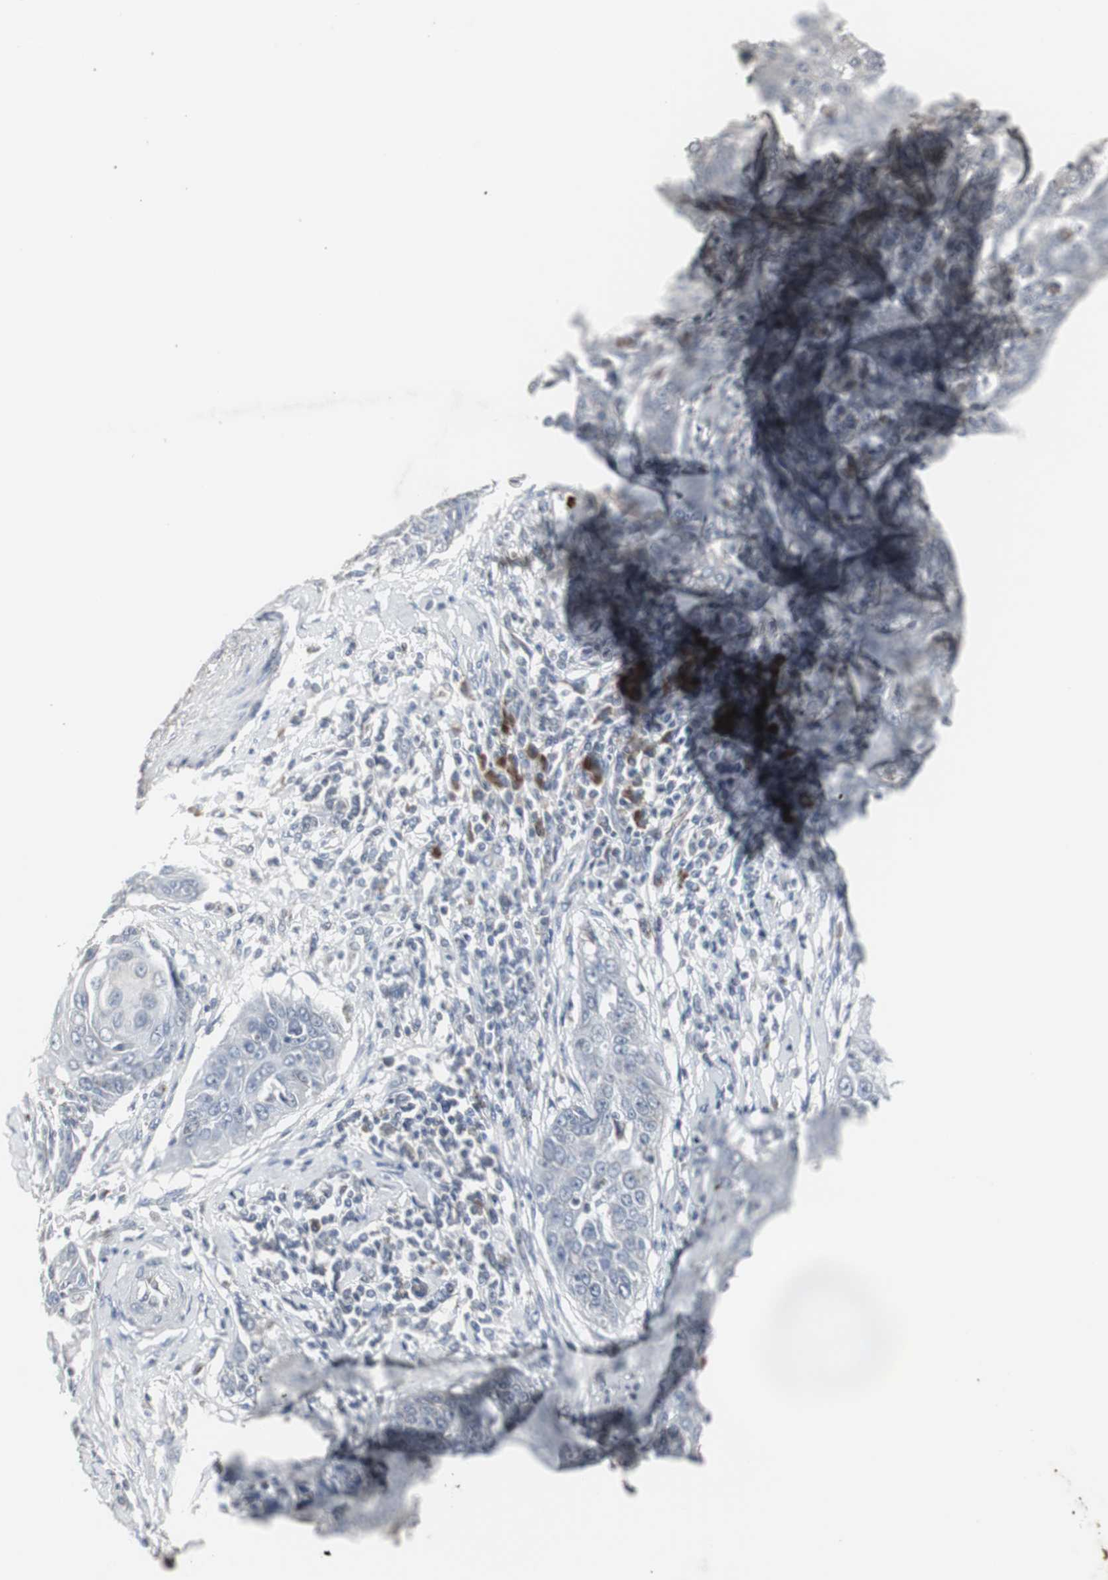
{"staining": {"intensity": "negative", "quantity": "none", "location": "none"}, "tissue": "cervical cancer", "cell_type": "Tumor cells", "image_type": "cancer", "snomed": [{"axis": "morphology", "description": "Squamous cell carcinoma, NOS"}, {"axis": "topography", "description": "Cervix"}], "caption": "There is no significant staining in tumor cells of squamous cell carcinoma (cervical).", "gene": "ACAA1", "patient": {"sex": "female", "age": 33}}